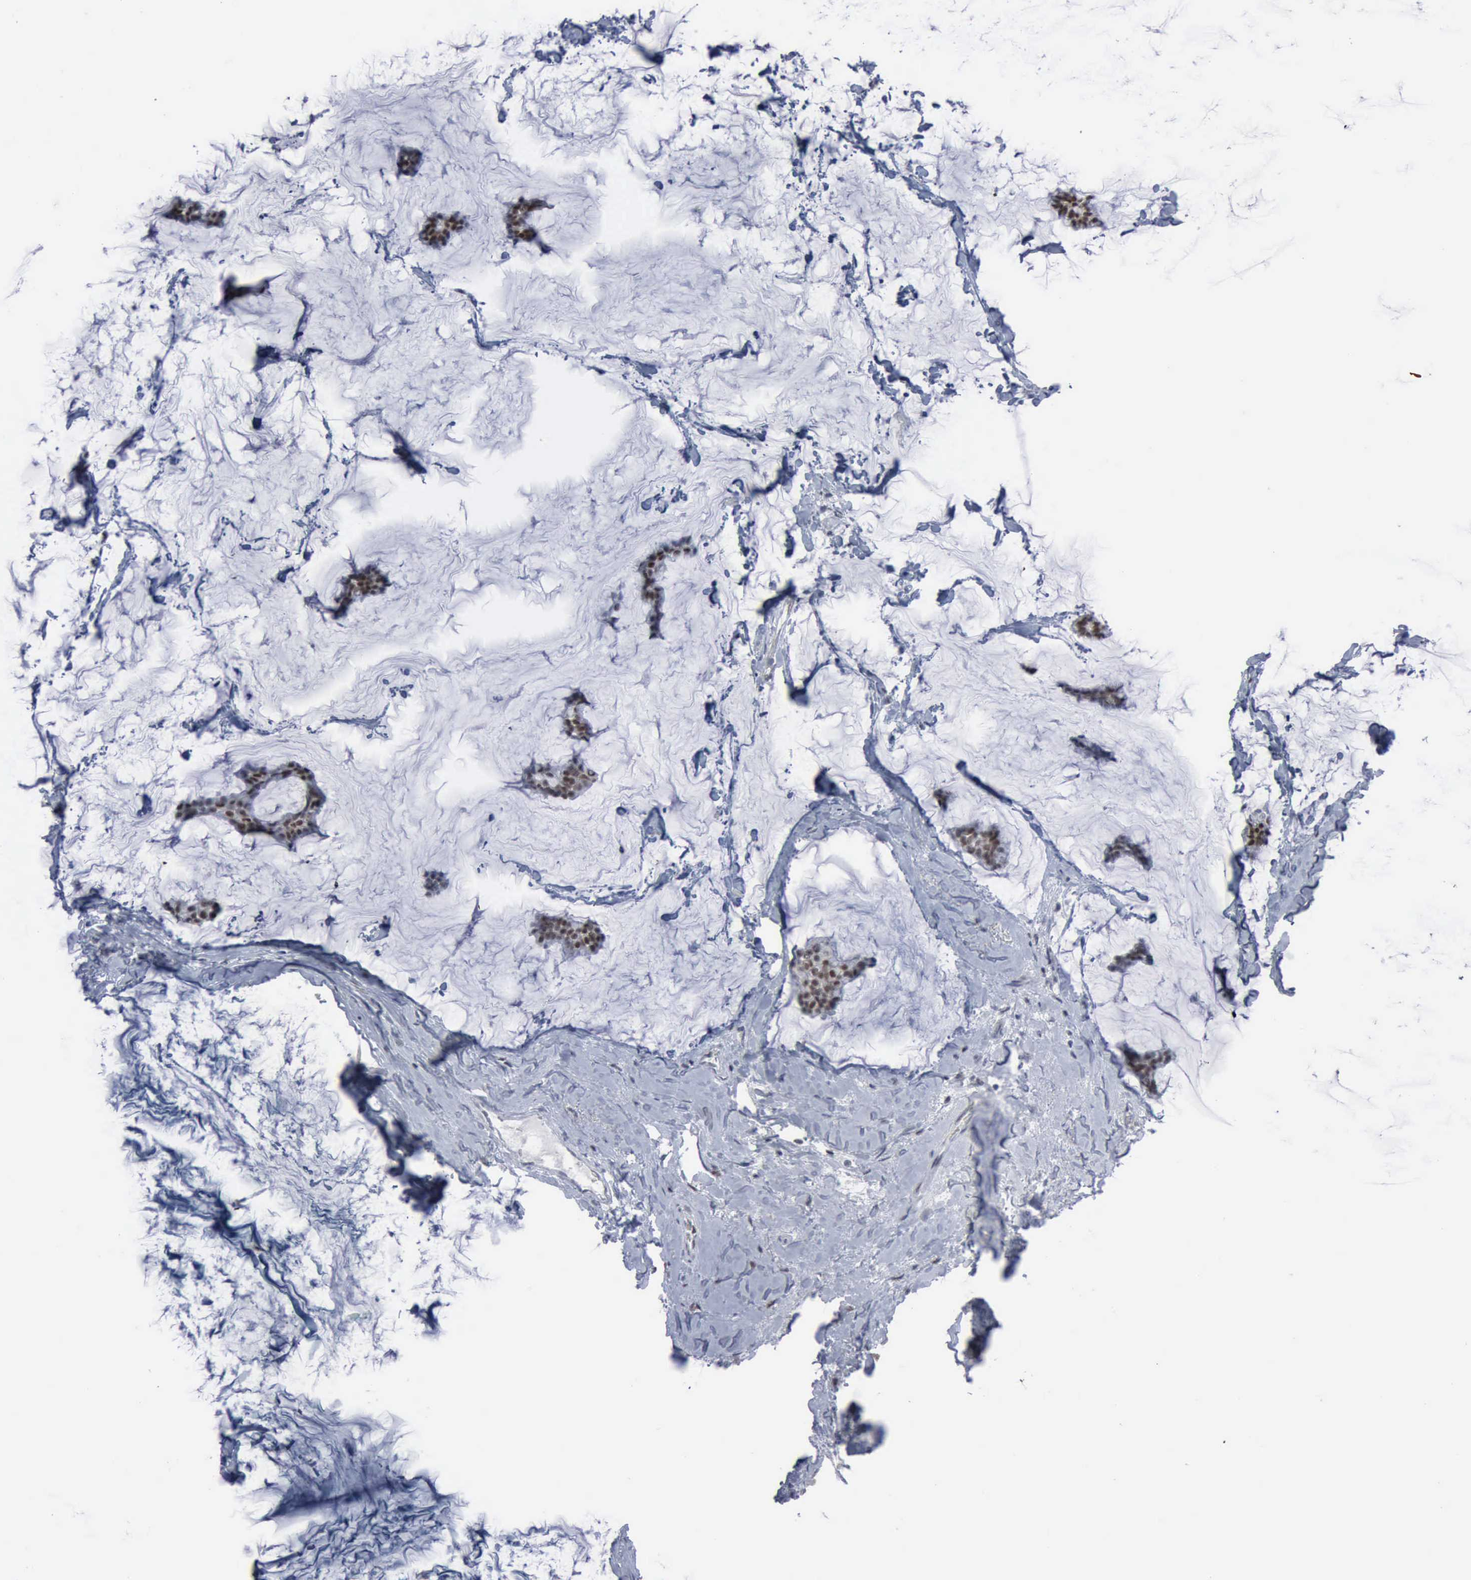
{"staining": {"intensity": "moderate", "quantity": ">75%", "location": "nuclear"}, "tissue": "breast cancer", "cell_type": "Tumor cells", "image_type": "cancer", "snomed": [{"axis": "morphology", "description": "Duct carcinoma"}, {"axis": "topography", "description": "Breast"}], "caption": "Immunohistochemical staining of breast cancer (infiltrating ductal carcinoma) exhibits moderate nuclear protein expression in about >75% of tumor cells.", "gene": "XPA", "patient": {"sex": "female", "age": 93}}